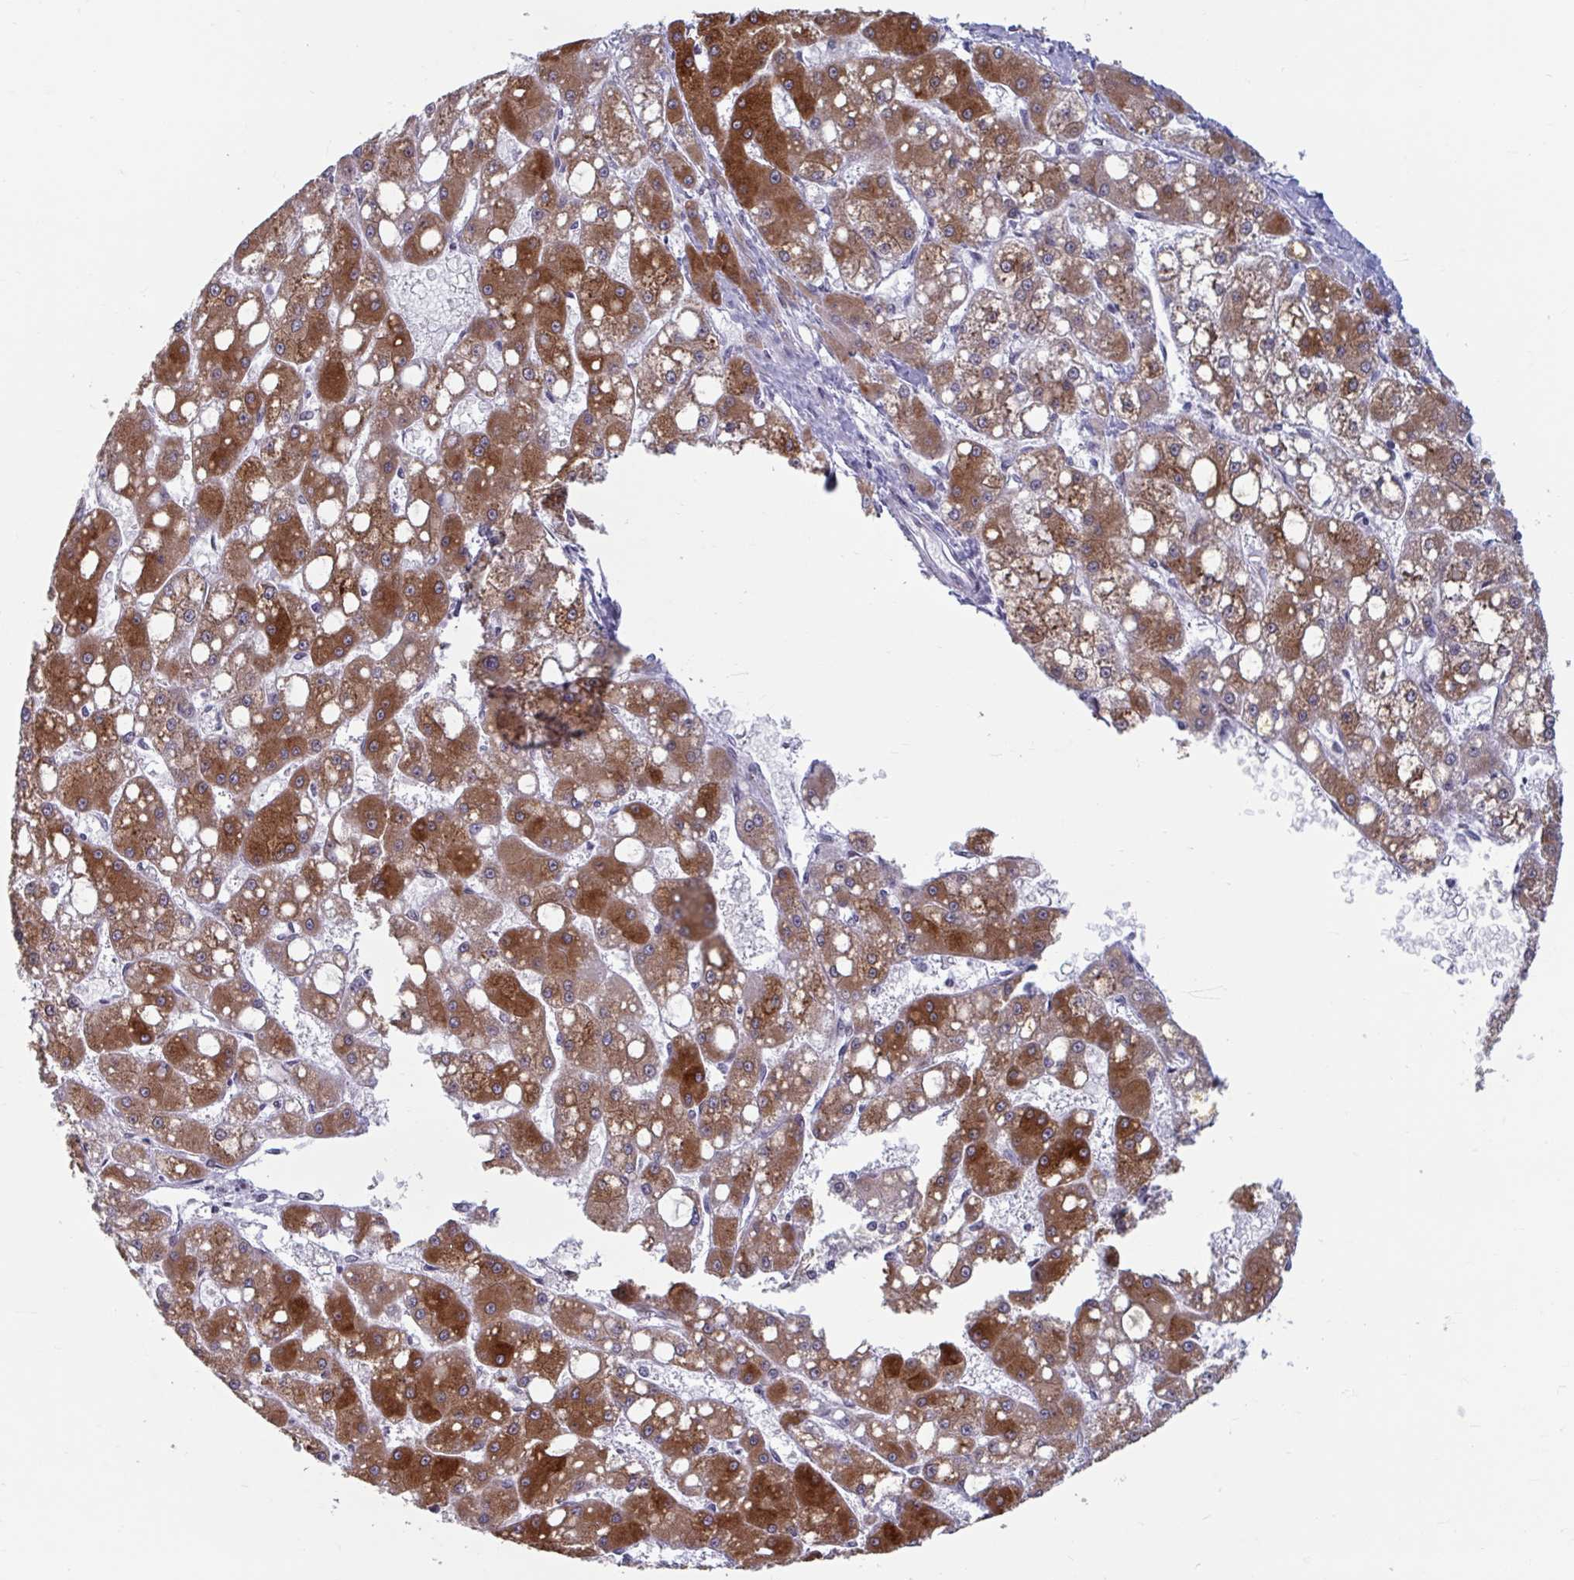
{"staining": {"intensity": "strong", "quantity": "25%-75%", "location": "cytoplasmic/membranous"}, "tissue": "liver cancer", "cell_type": "Tumor cells", "image_type": "cancer", "snomed": [{"axis": "morphology", "description": "Carcinoma, Hepatocellular, NOS"}, {"axis": "topography", "description": "Liver"}], "caption": "Protein expression analysis of liver hepatocellular carcinoma shows strong cytoplasmic/membranous positivity in approximately 25%-75% of tumor cells. (Stains: DAB in brown, nuclei in blue, Microscopy: brightfield microscopy at high magnification).", "gene": "HSD17B6", "patient": {"sex": "male", "age": 67}}